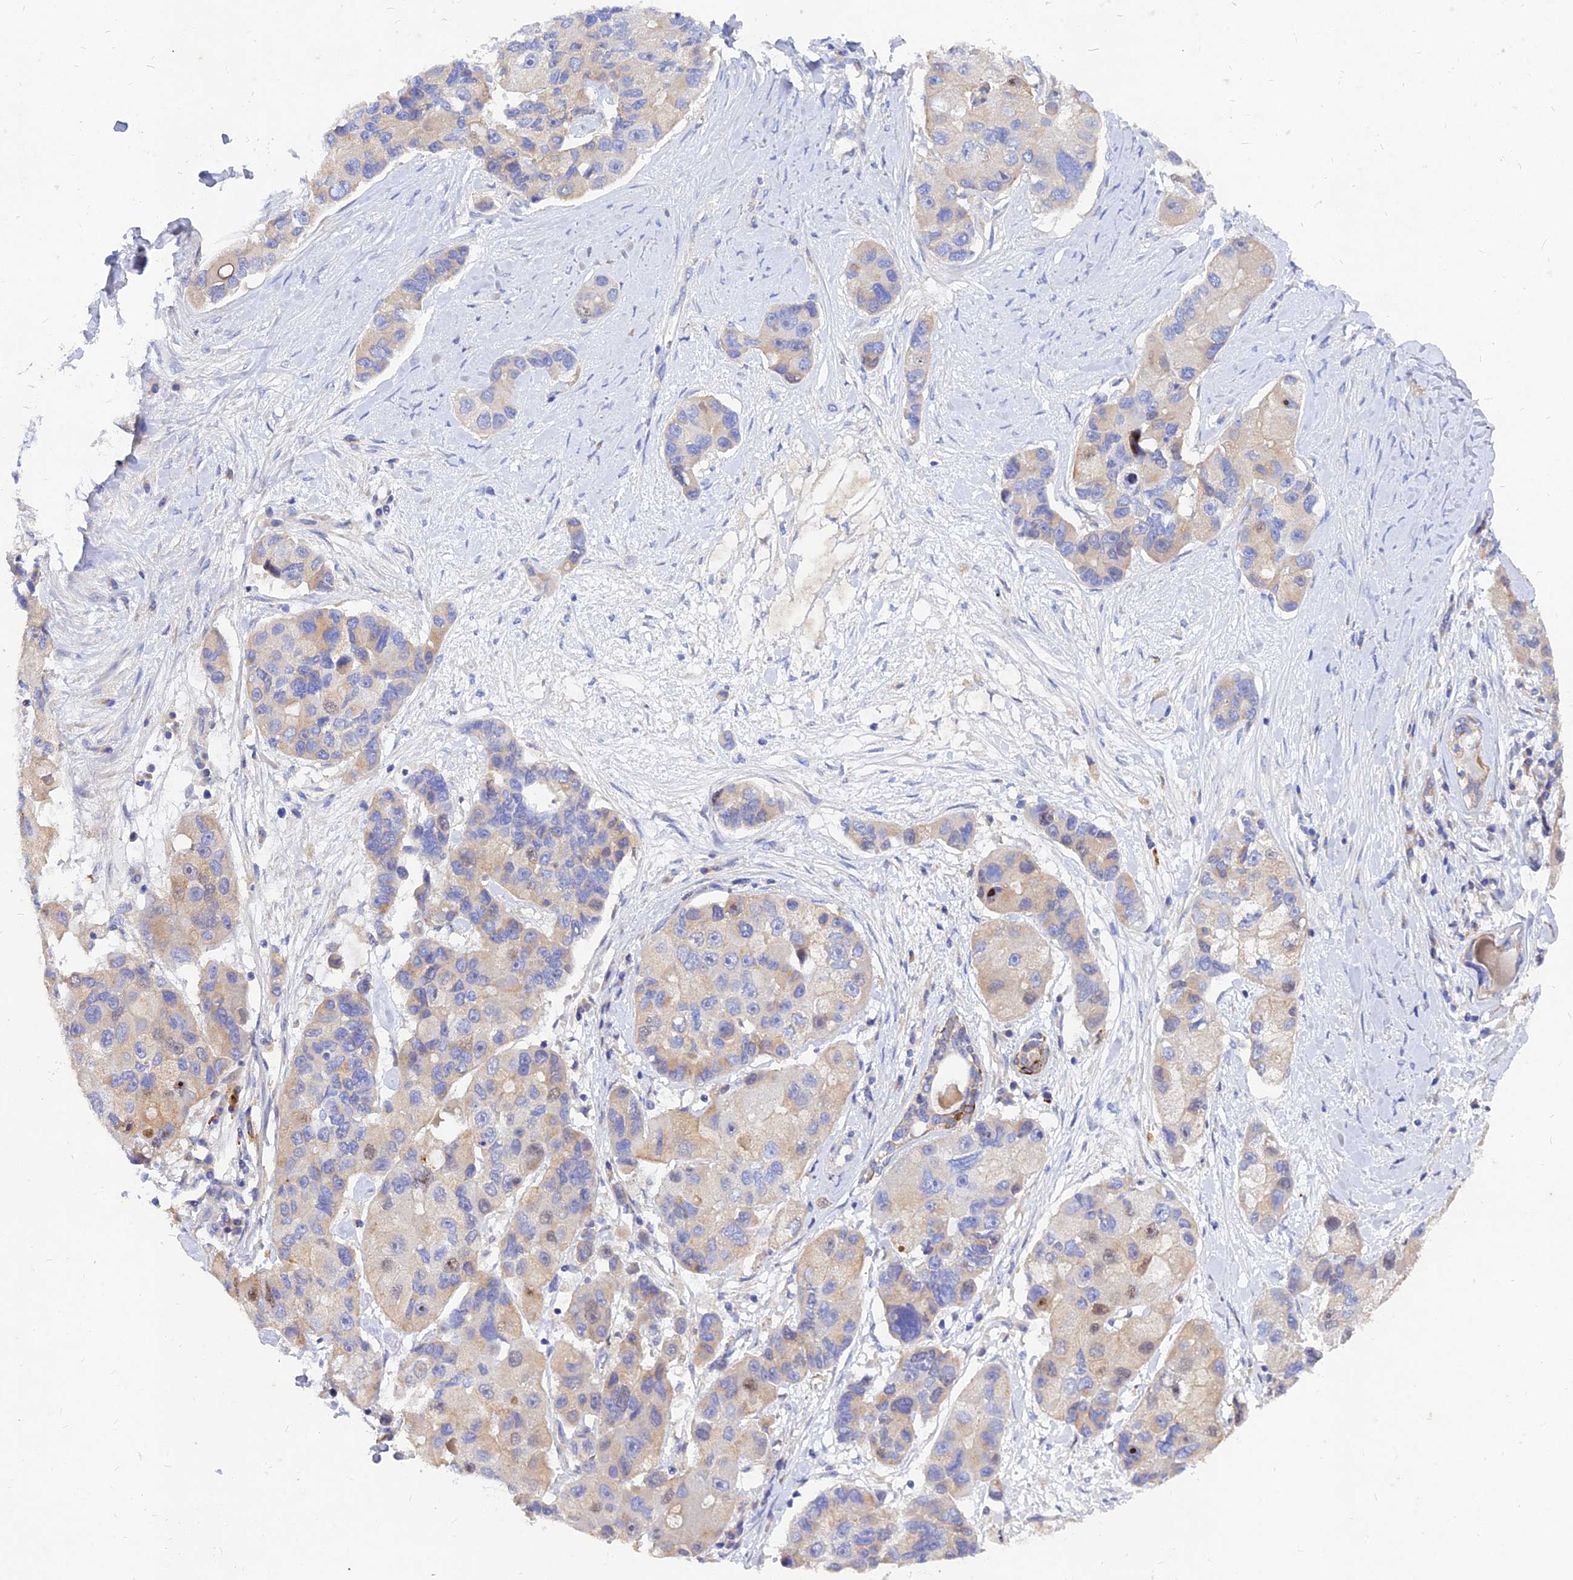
{"staining": {"intensity": "weak", "quantity": "25%-75%", "location": "cytoplasmic/membranous"}, "tissue": "lung cancer", "cell_type": "Tumor cells", "image_type": "cancer", "snomed": [{"axis": "morphology", "description": "Adenocarcinoma, NOS"}, {"axis": "topography", "description": "Lung"}], "caption": "Immunohistochemical staining of lung adenocarcinoma demonstrates low levels of weak cytoplasmic/membranous staining in about 25%-75% of tumor cells.", "gene": "MROH1", "patient": {"sex": "female", "age": 54}}